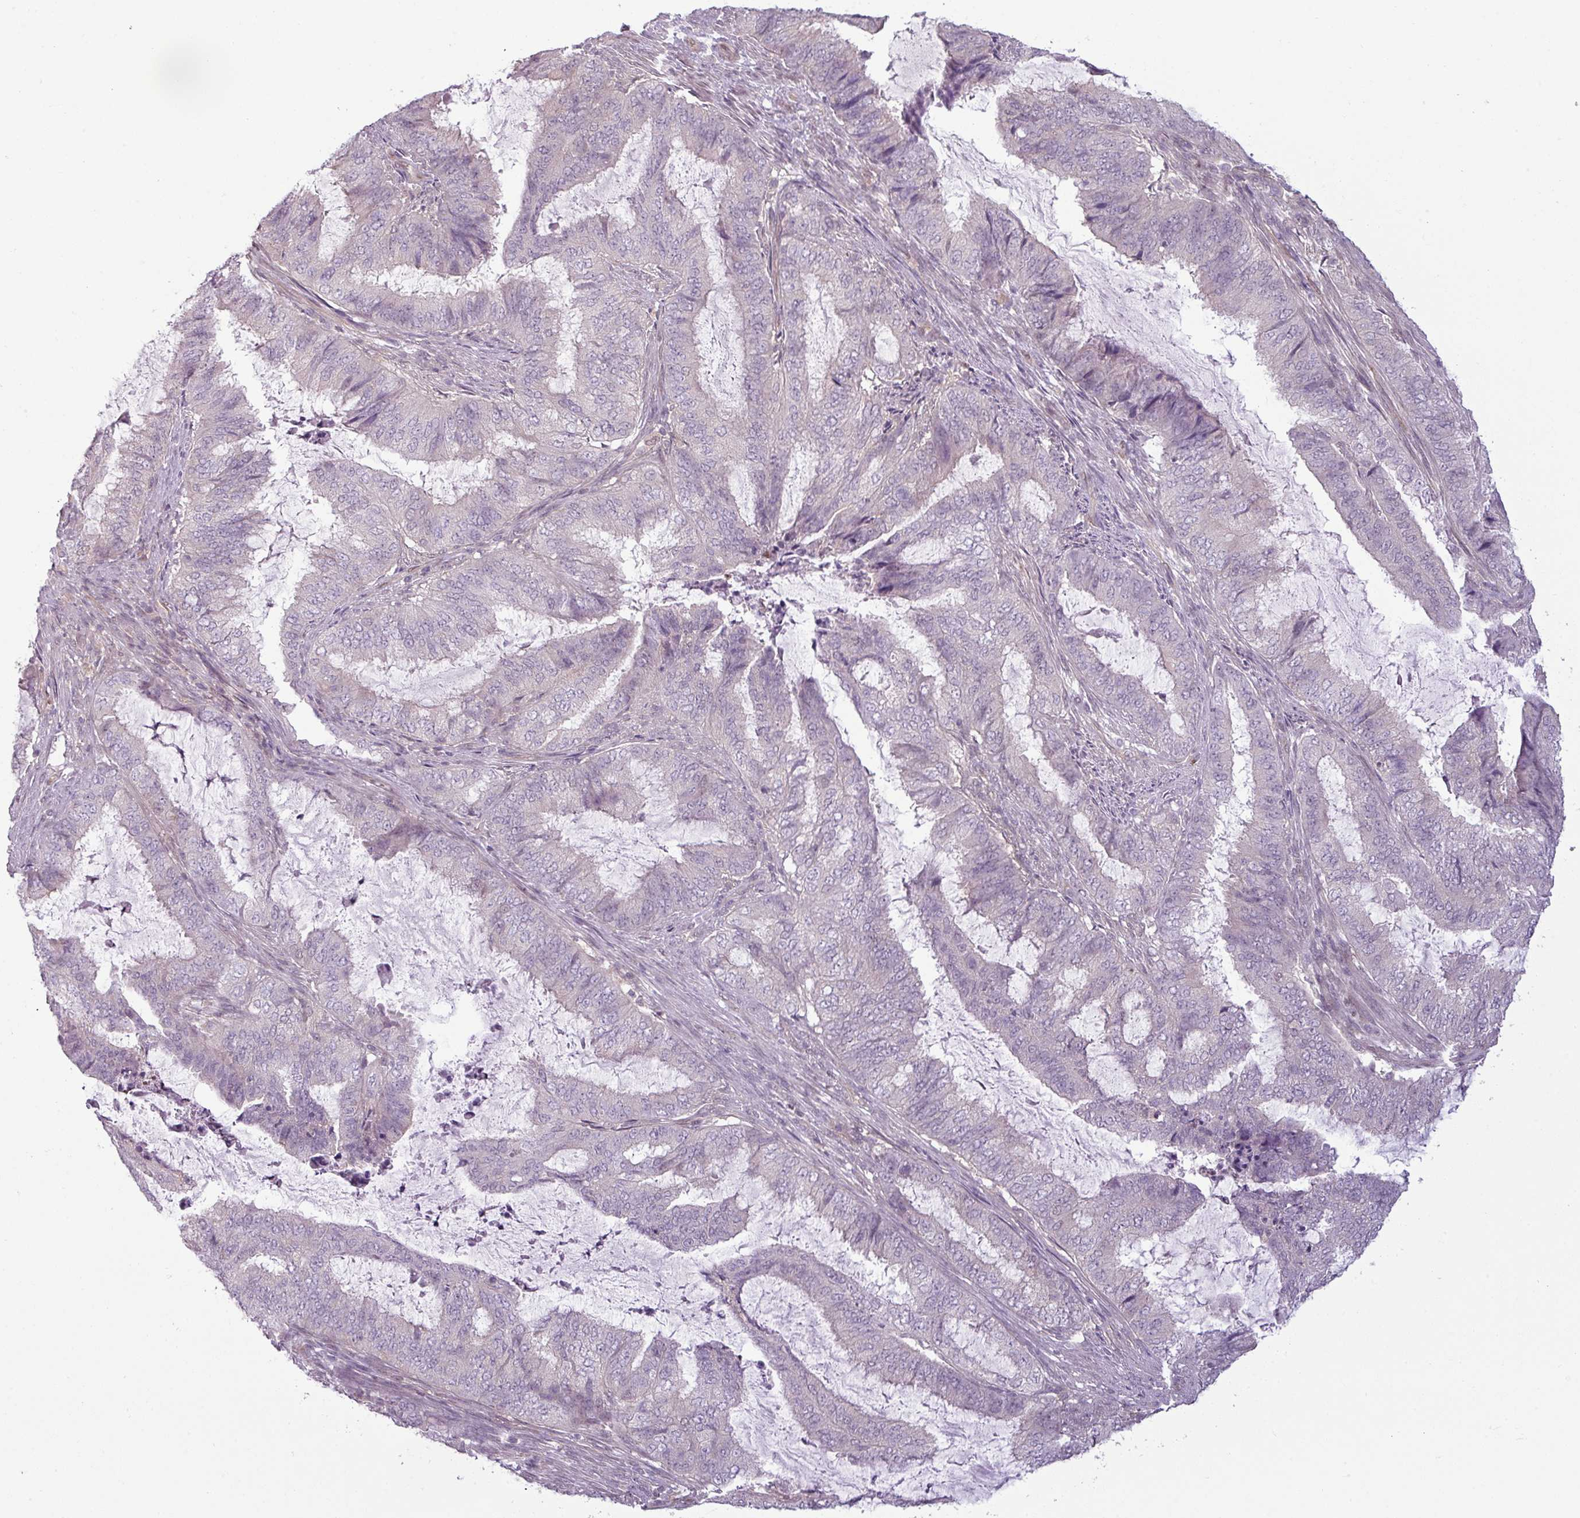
{"staining": {"intensity": "weak", "quantity": "<25%", "location": "nuclear"}, "tissue": "endometrial cancer", "cell_type": "Tumor cells", "image_type": "cancer", "snomed": [{"axis": "morphology", "description": "Adenocarcinoma, NOS"}, {"axis": "topography", "description": "Endometrium"}], "caption": "Human adenocarcinoma (endometrial) stained for a protein using IHC displays no staining in tumor cells.", "gene": "CCDC144A", "patient": {"sex": "female", "age": 51}}